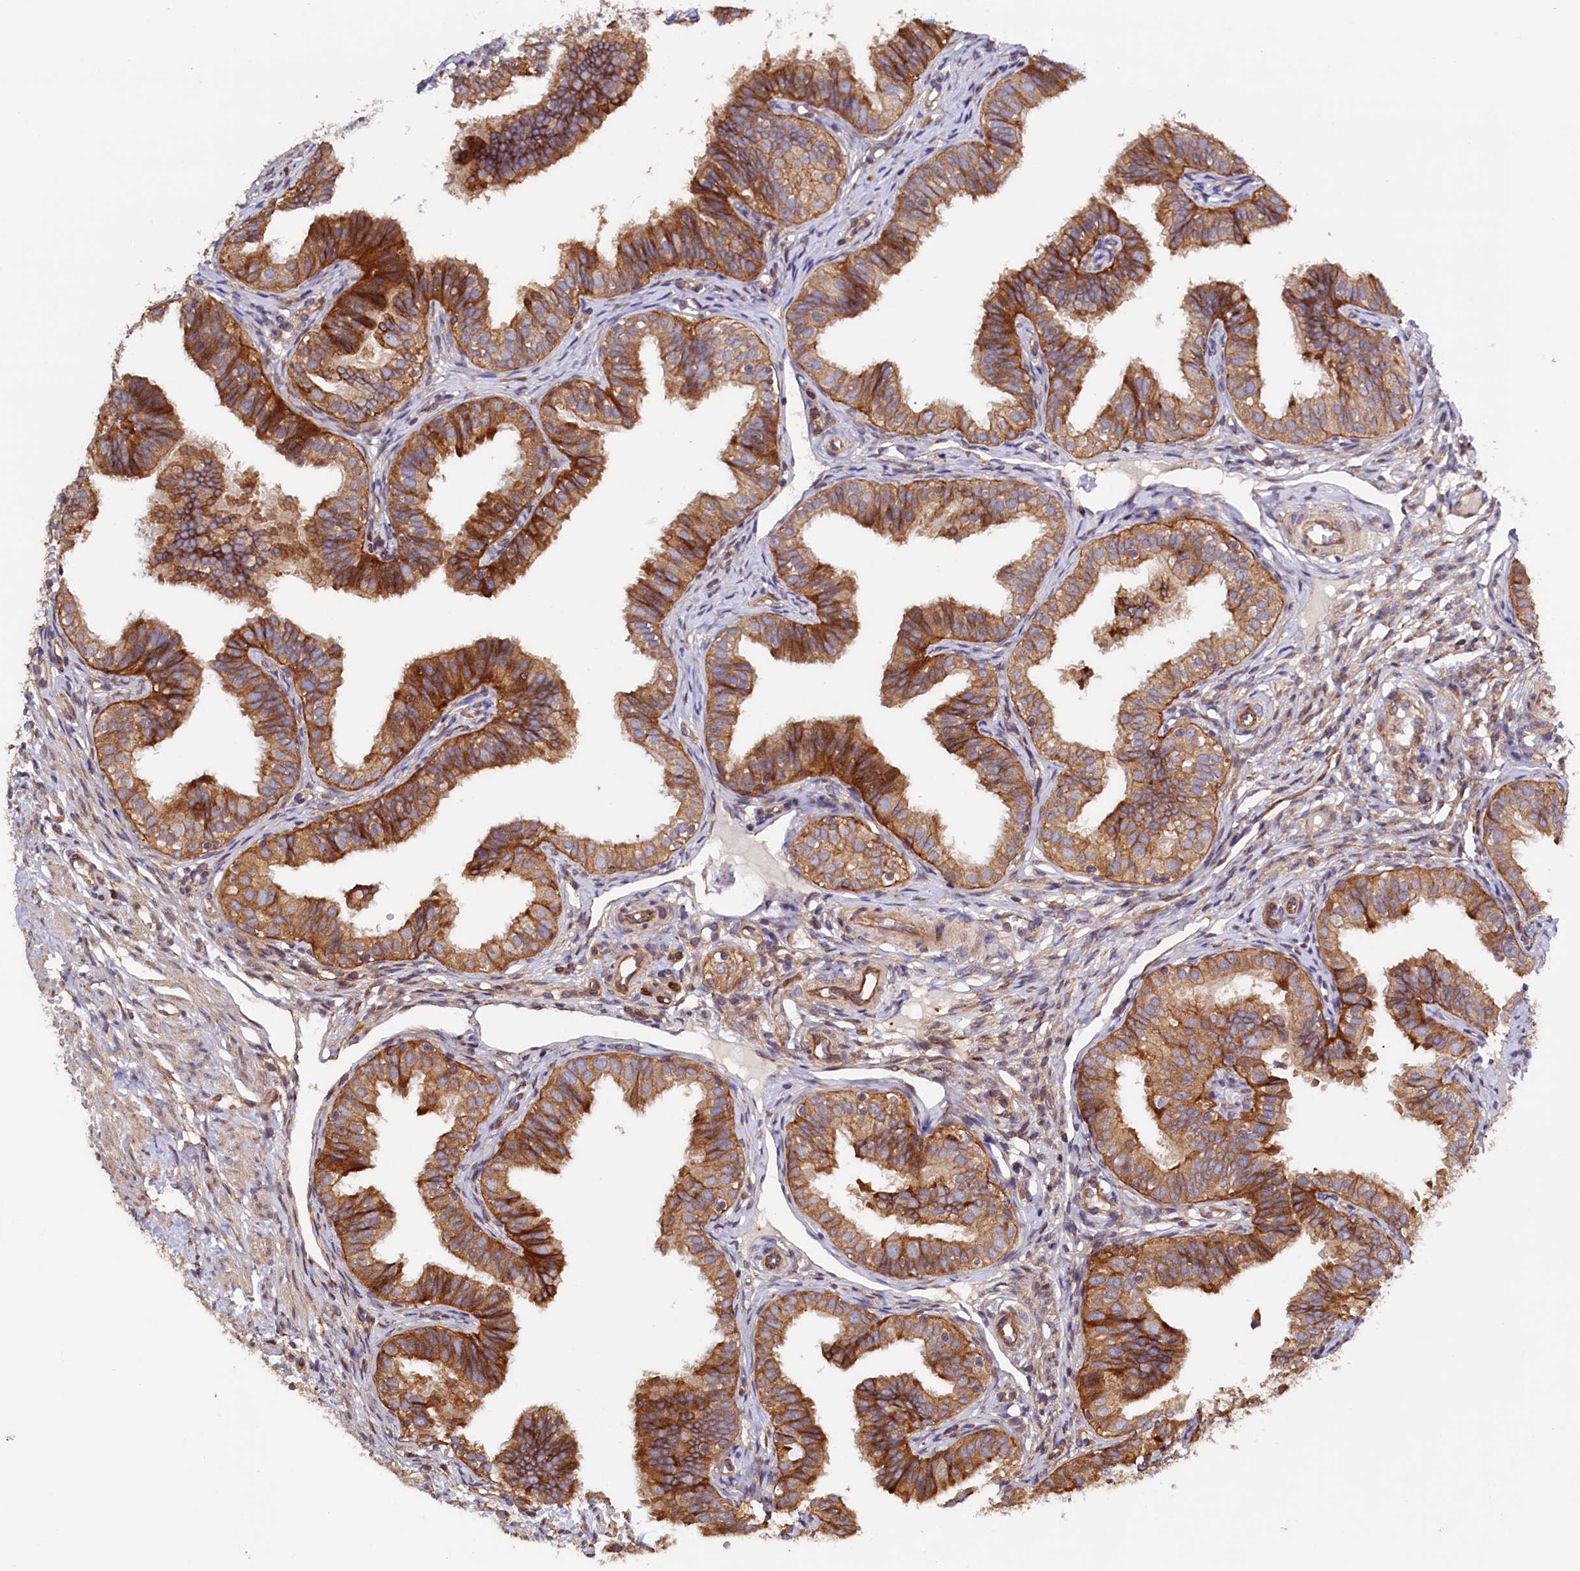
{"staining": {"intensity": "strong", "quantity": ">75%", "location": "cytoplasmic/membranous"}, "tissue": "fallopian tube", "cell_type": "Glandular cells", "image_type": "normal", "snomed": [{"axis": "morphology", "description": "Normal tissue, NOS"}, {"axis": "topography", "description": "Fallopian tube"}], "caption": "A photomicrograph of human fallopian tube stained for a protein exhibits strong cytoplasmic/membranous brown staining in glandular cells.", "gene": "ATXN2L", "patient": {"sex": "female", "age": 35}}